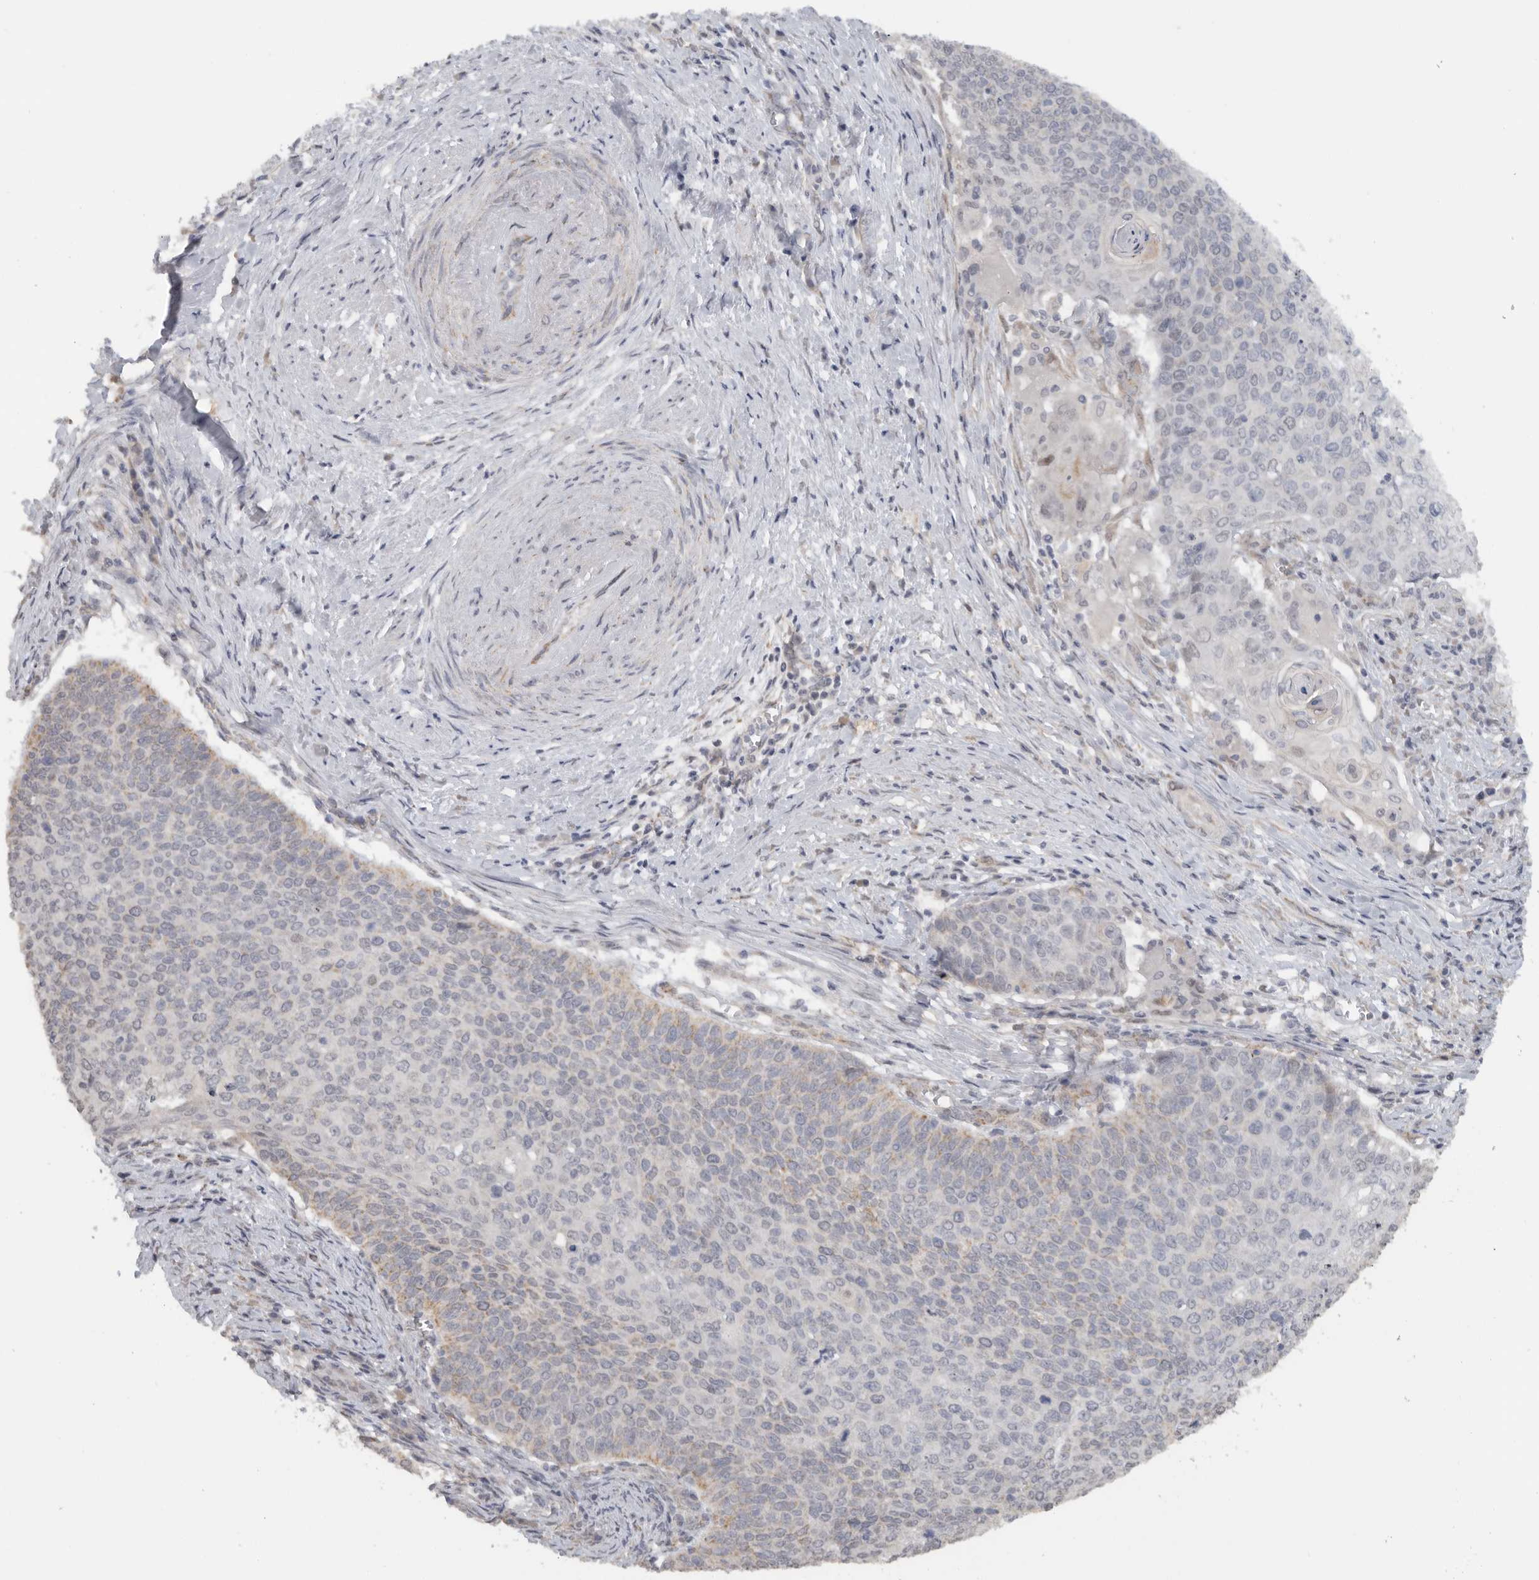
{"staining": {"intensity": "weak", "quantity": "25%-75%", "location": "cytoplasmic/membranous"}, "tissue": "cervical cancer", "cell_type": "Tumor cells", "image_type": "cancer", "snomed": [{"axis": "morphology", "description": "Squamous cell carcinoma, NOS"}, {"axis": "topography", "description": "Cervix"}], "caption": "The histopathology image shows staining of cervical cancer, revealing weak cytoplasmic/membranous protein expression (brown color) within tumor cells.", "gene": "DYRK2", "patient": {"sex": "female", "age": 39}}